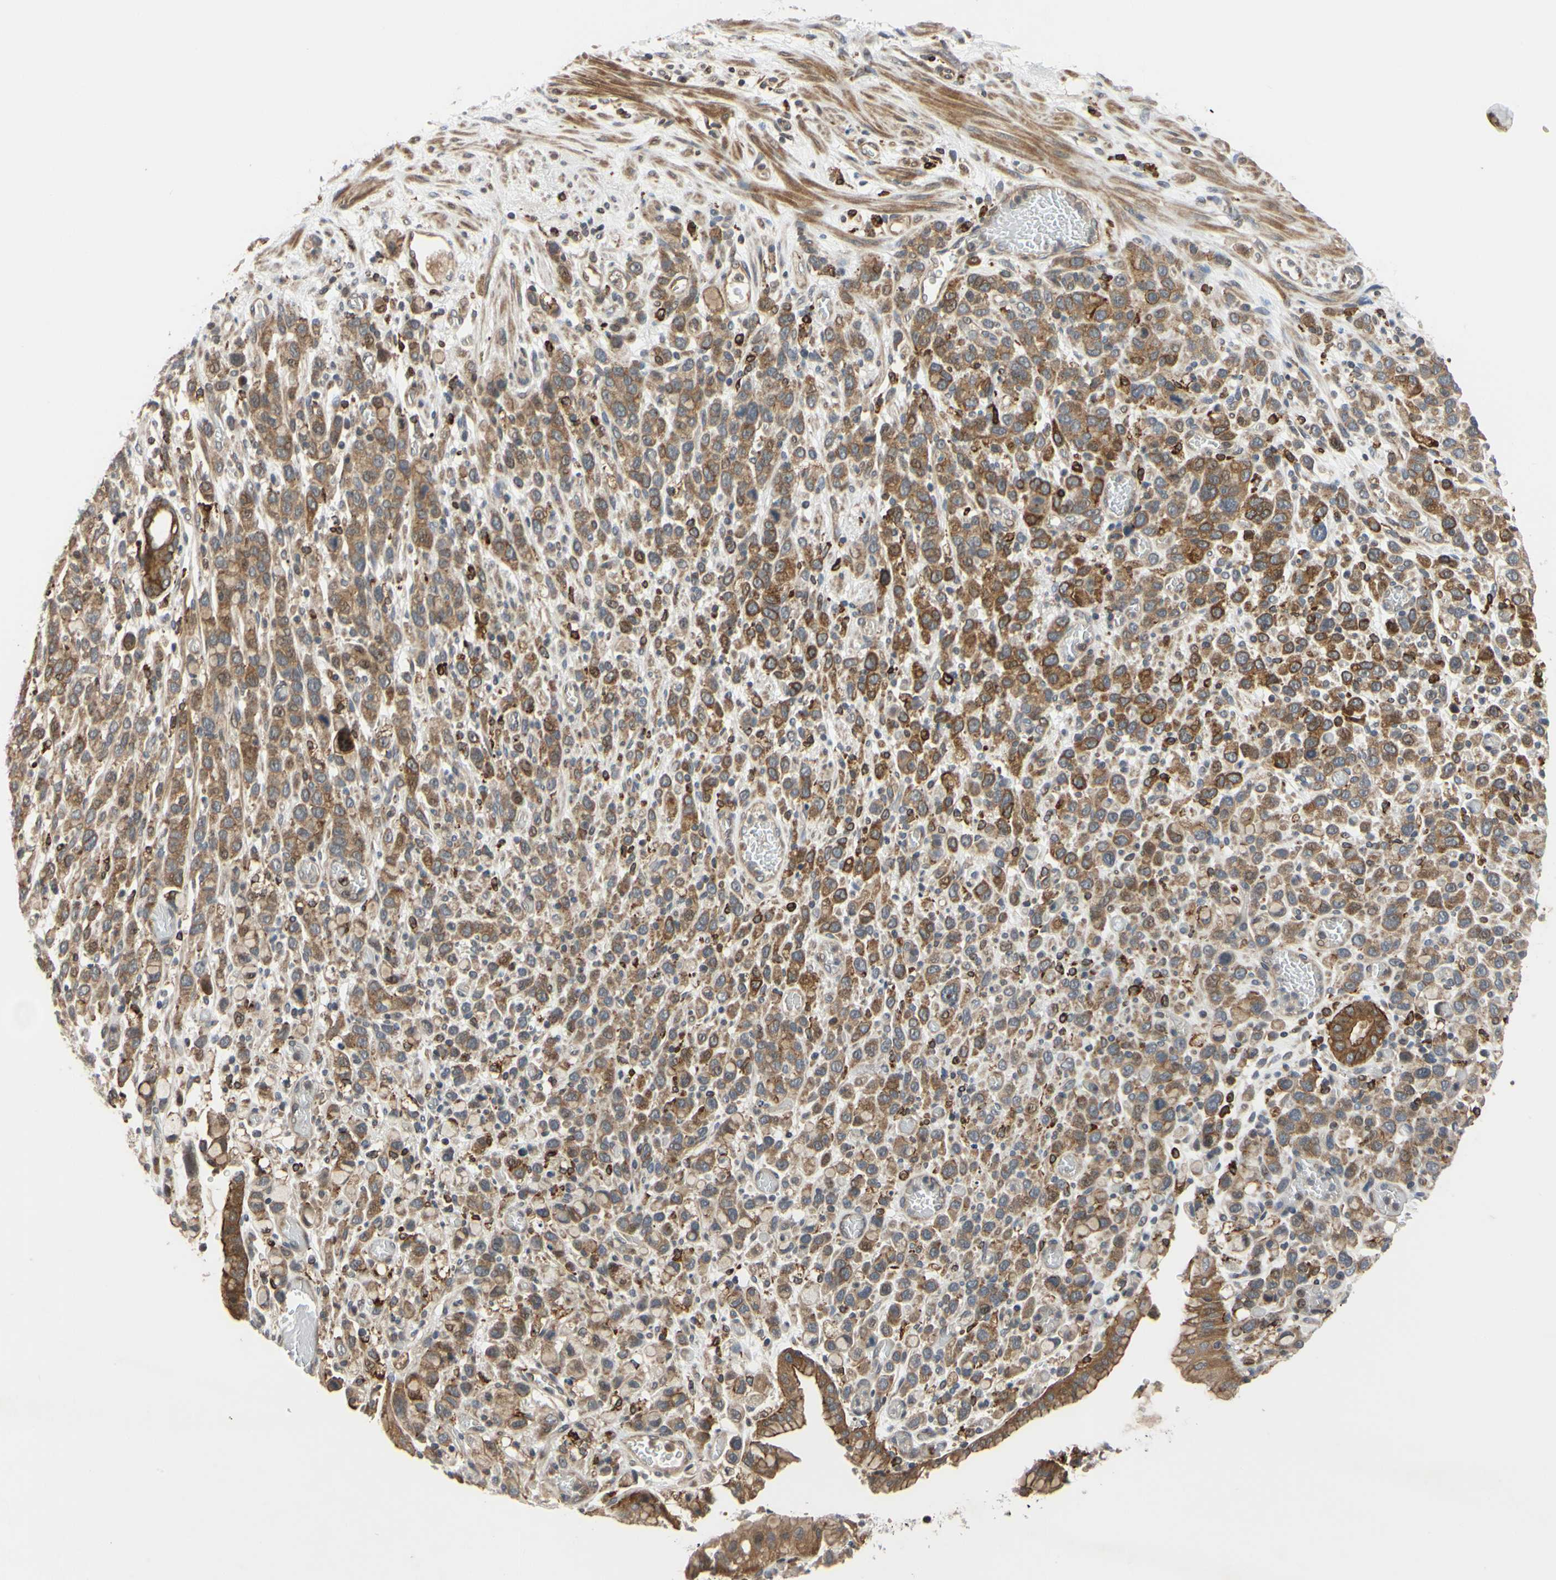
{"staining": {"intensity": "moderate", "quantity": "25%-75%", "location": "cytoplasmic/membranous"}, "tissue": "stomach cancer", "cell_type": "Tumor cells", "image_type": "cancer", "snomed": [{"axis": "morphology", "description": "Normal tissue, NOS"}, {"axis": "morphology", "description": "Adenocarcinoma, NOS"}, {"axis": "morphology", "description": "Adenocarcinoma, High grade"}, {"axis": "topography", "description": "Stomach, upper"}, {"axis": "topography", "description": "Stomach"}], "caption": "Protein analysis of stomach cancer (high-grade adenocarcinoma) tissue exhibits moderate cytoplasmic/membranous expression in approximately 25%-75% of tumor cells.", "gene": "PLXNA2", "patient": {"sex": "female", "age": 65}}